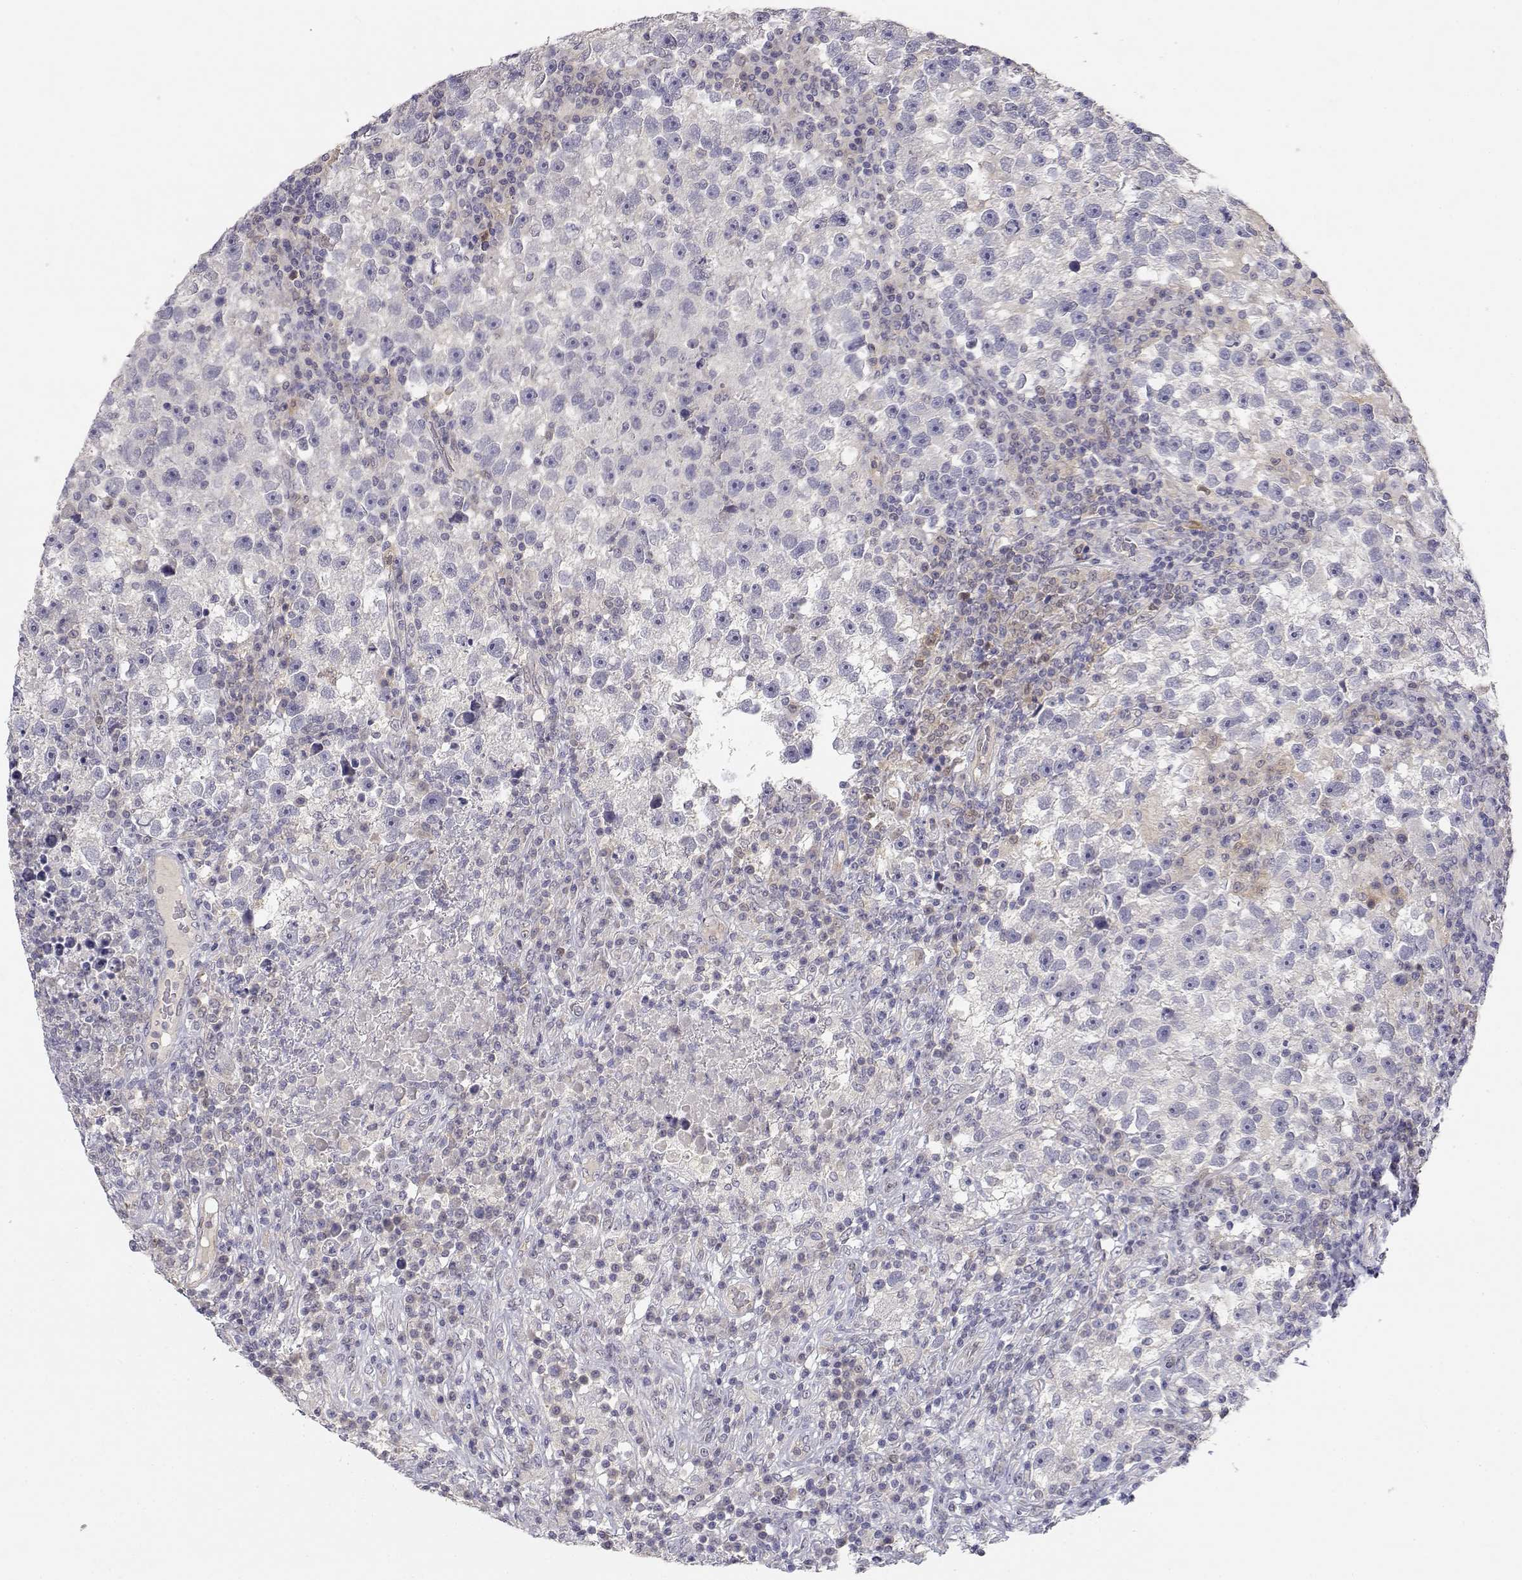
{"staining": {"intensity": "negative", "quantity": "none", "location": "none"}, "tissue": "testis cancer", "cell_type": "Tumor cells", "image_type": "cancer", "snomed": [{"axis": "morphology", "description": "Seminoma, NOS"}, {"axis": "topography", "description": "Testis"}], "caption": "The photomicrograph exhibits no staining of tumor cells in testis cancer.", "gene": "ADA", "patient": {"sex": "male", "age": 47}}